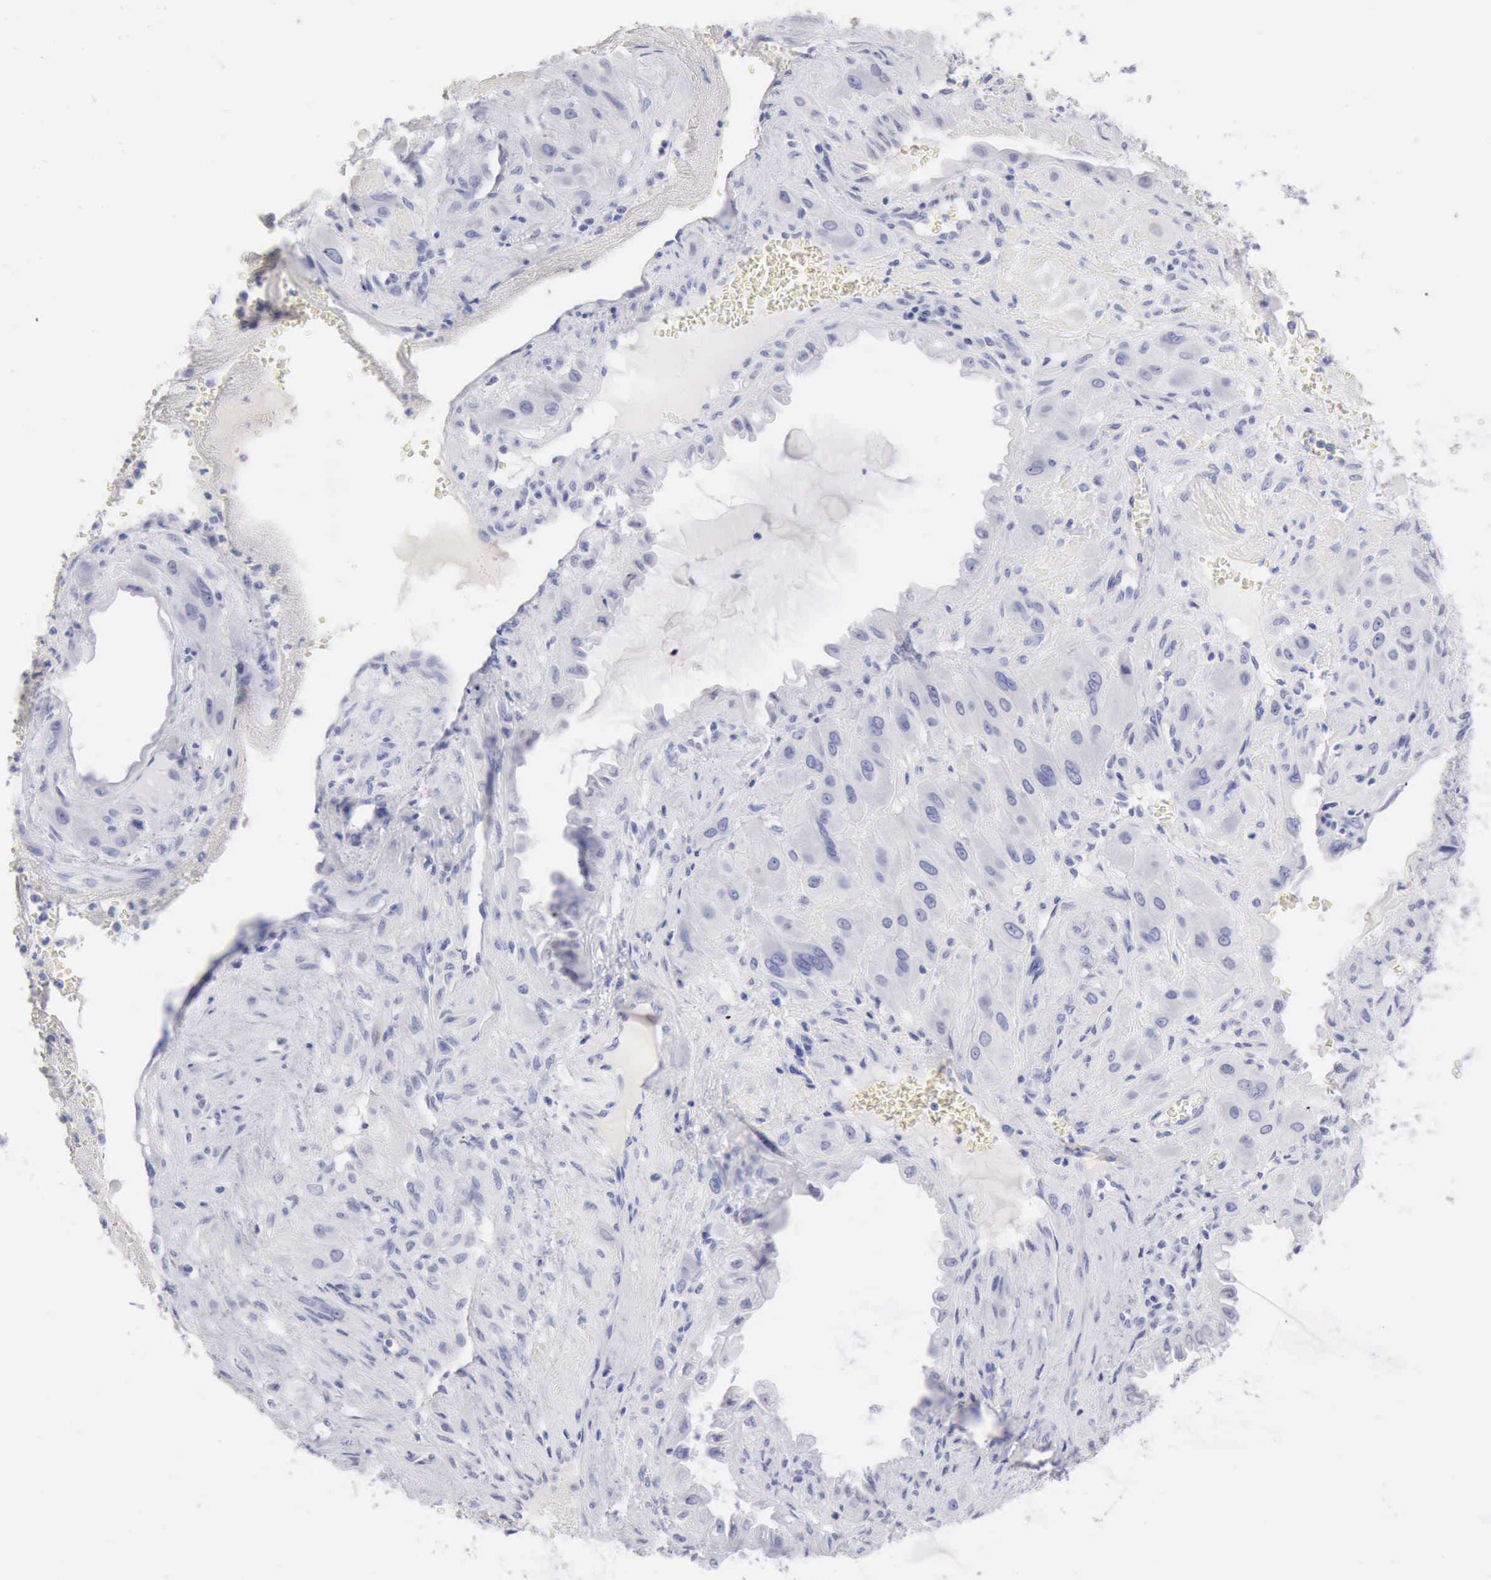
{"staining": {"intensity": "negative", "quantity": "none", "location": "none"}, "tissue": "cervical cancer", "cell_type": "Tumor cells", "image_type": "cancer", "snomed": [{"axis": "morphology", "description": "Squamous cell carcinoma, NOS"}, {"axis": "topography", "description": "Cervix"}], "caption": "Immunohistochemical staining of human cervical squamous cell carcinoma exhibits no significant positivity in tumor cells.", "gene": "ANGEL1", "patient": {"sex": "female", "age": 34}}